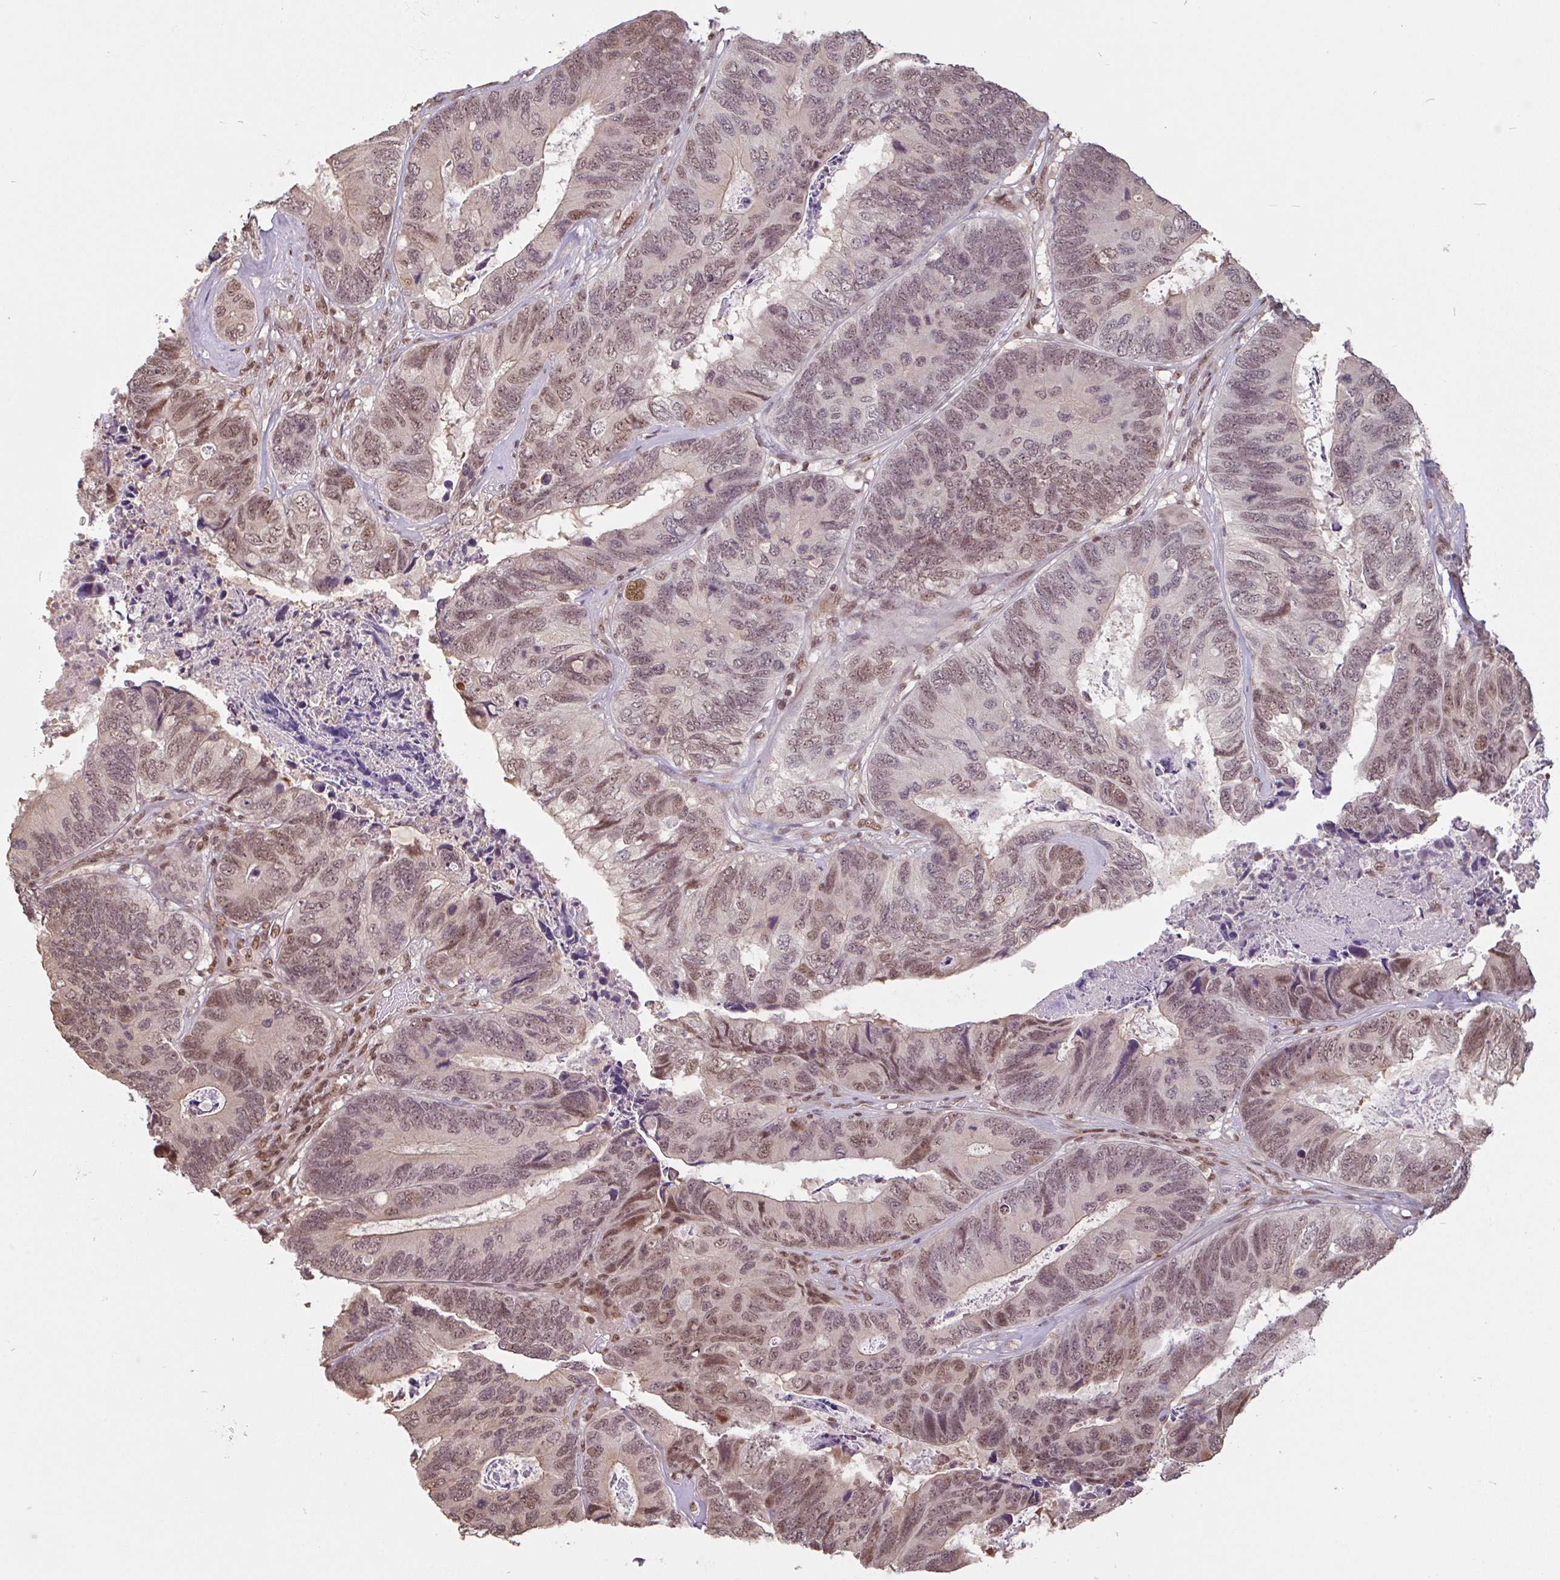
{"staining": {"intensity": "moderate", "quantity": ">75%", "location": "nuclear"}, "tissue": "colorectal cancer", "cell_type": "Tumor cells", "image_type": "cancer", "snomed": [{"axis": "morphology", "description": "Adenocarcinoma, NOS"}, {"axis": "topography", "description": "Colon"}], "caption": "A histopathology image of colorectal cancer (adenocarcinoma) stained for a protein reveals moderate nuclear brown staining in tumor cells.", "gene": "DR1", "patient": {"sex": "female", "age": 67}}